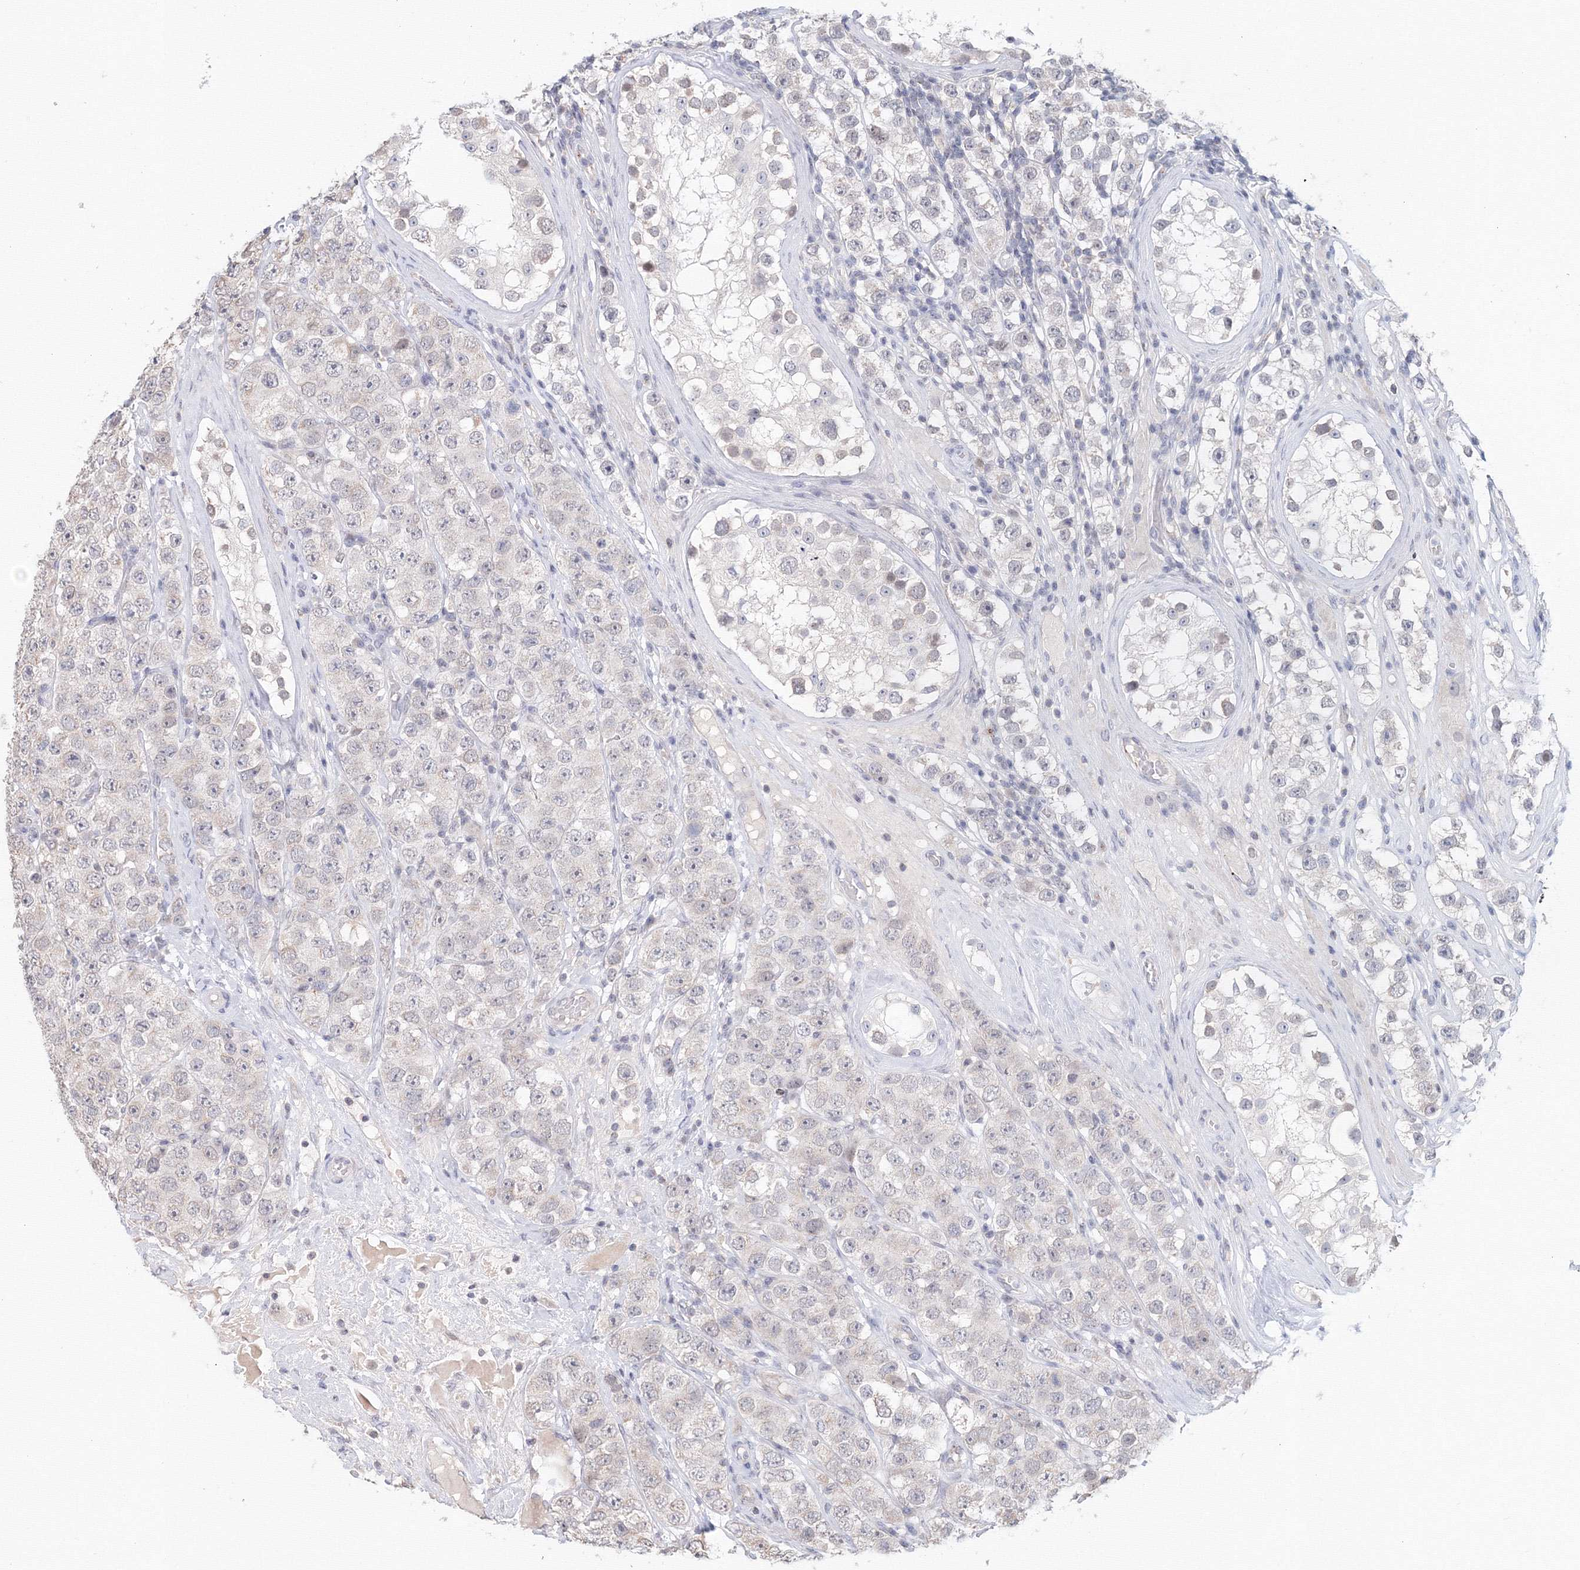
{"staining": {"intensity": "negative", "quantity": "none", "location": "none"}, "tissue": "testis cancer", "cell_type": "Tumor cells", "image_type": "cancer", "snomed": [{"axis": "morphology", "description": "Seminoma, NOS"}, {"axis": "topography", "description": "Testis"}], "caption": "An IHC image of testis cancer (seminoma) is shown. There is no staining in tumor cells of testis cancer (seminoma).", "gene": "SLC7A7", "patient": {"sex": "male", "age": 28}}